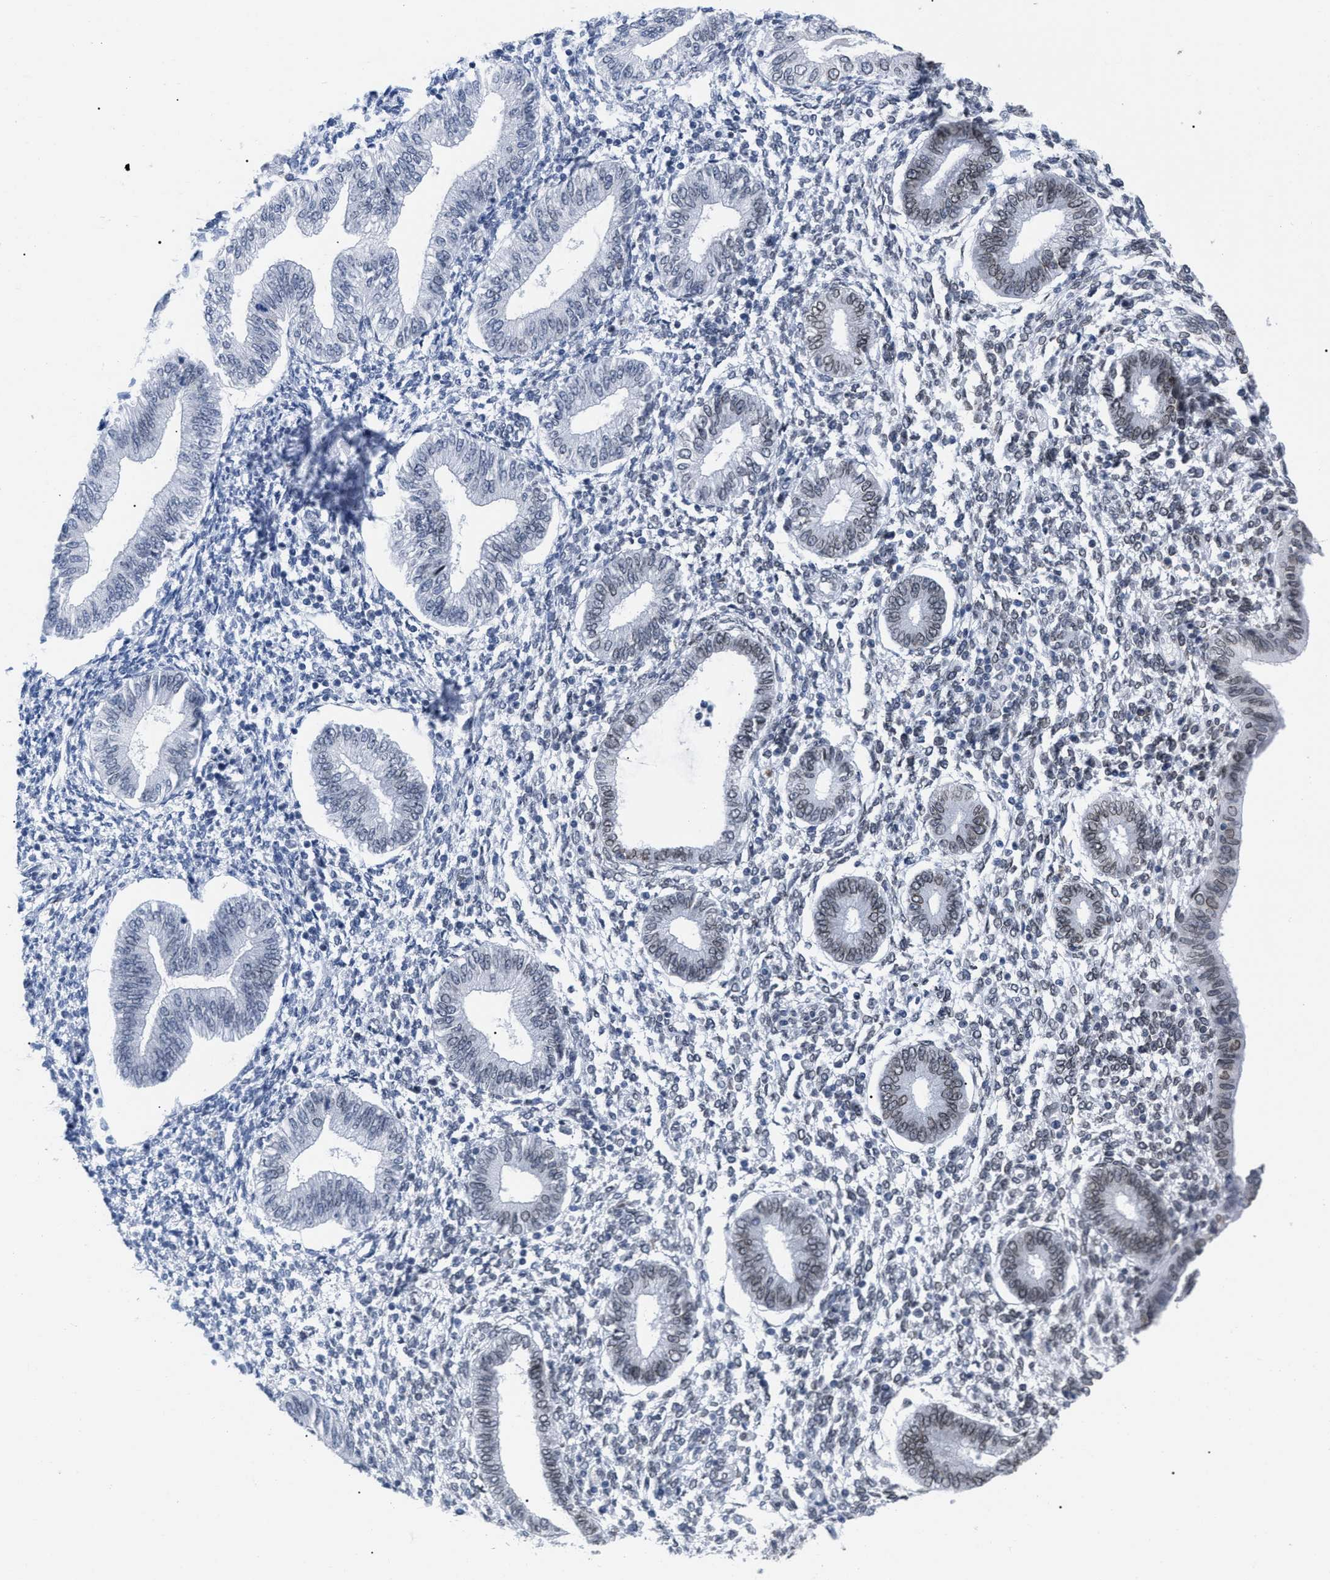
{"staining": {"intensity": "weak", "quantity": "<25%", "location": "cytoplasmic/membranous,nuclear"}, "tissue": "endometrium", "cell_type": "Cells in endometrial stroma", "image_type": "normal", "snomed": [{"axis": "morphology", "description": "Normal tissue, NOS"}, {"axis": "topography", "description": "Endometrium"}], "caption": "This is a micrograph of immunohistochemistry staining of normal endometrium, which shows no expression in cells in endometrial stroma.", "gene": "TPR", "patient": {"sex": "female", "age": 50}}